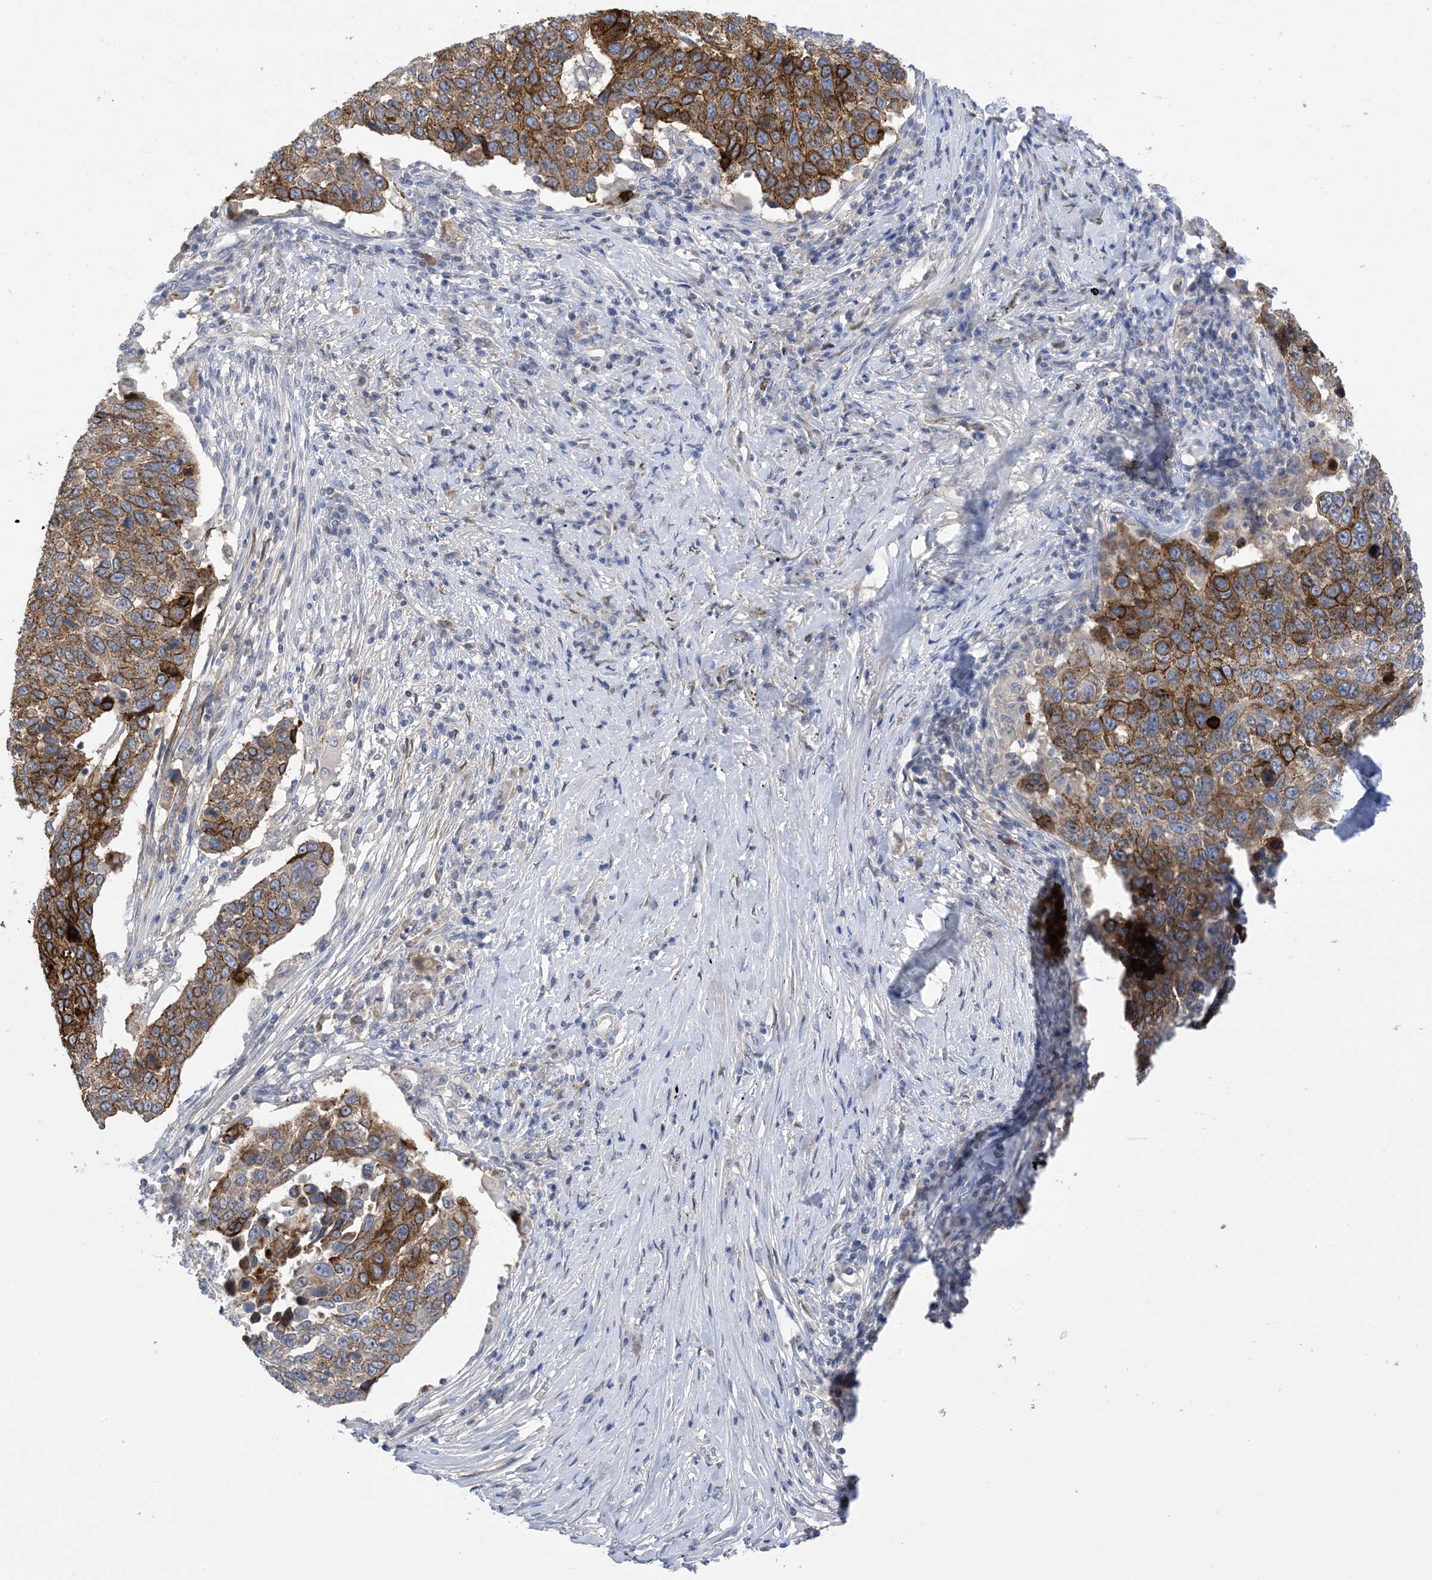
{"staining": {"intensity": "strong", "quantity": "25%-75%", "location": "cytoplasmic/membranous"}, "tissue": "lung cancer", "cell_type": "Tumor cells", "image_type": "cancer", "snomed": [{"axis": "morphology", "description": "Squamous cell carcinoma, NOS"}, {"axis": "topography", "description": "Lung"}], "caption": "Tumor cells demonstrate strong cytoplasmic/membranous staining in approximately 25%-75% of cells in lung squamous cell carcinoma.", "gene": "DSC3", "patient": {"sex": "male", "age": 66}}